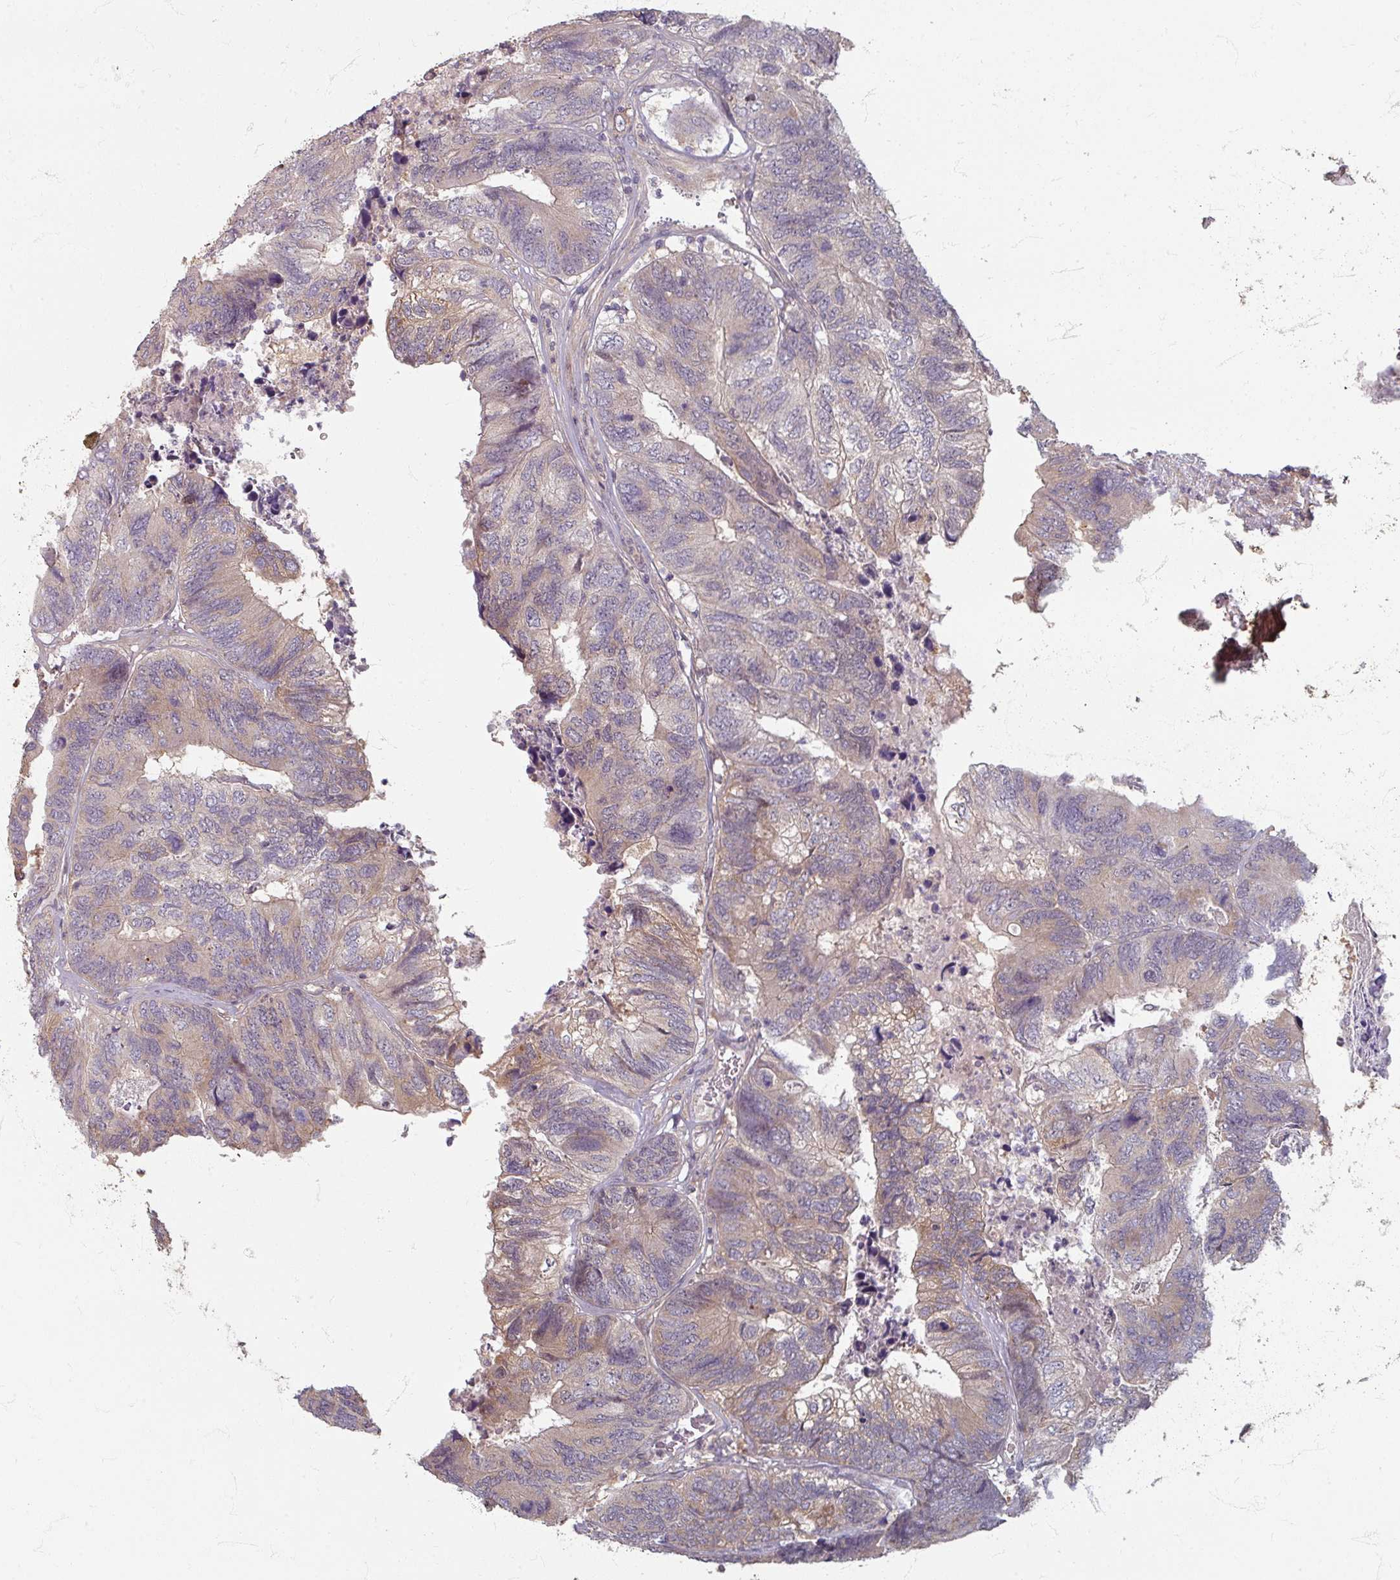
{"staining": {"intensity": "weak", "quantity": "<25%", "location": "cytoplasmic/membranous"}, "tissue": "colorectal cancer", "cell_type": "Tumor cells", "image_type": "cancer", "snomed": [{"axis": "morphology", "description": "Adenocarcinoma, NOS"}, {"axis": "topography", "description": "Colon"}], "caption": "This histopathology image is of colorectal adenocarcinoma stained with immunohistochemistry (IHC) to label a protein in brown with the nuclei are counter-stained blue. There is no staining in tumor cells. (Stains: DAB immunohistochemistry with hematoxylin counter stain, Microscopy: brightfield microscopy at high magnification).", "gene": "STAM", "patient": {"sex": "female", "age": 67}}